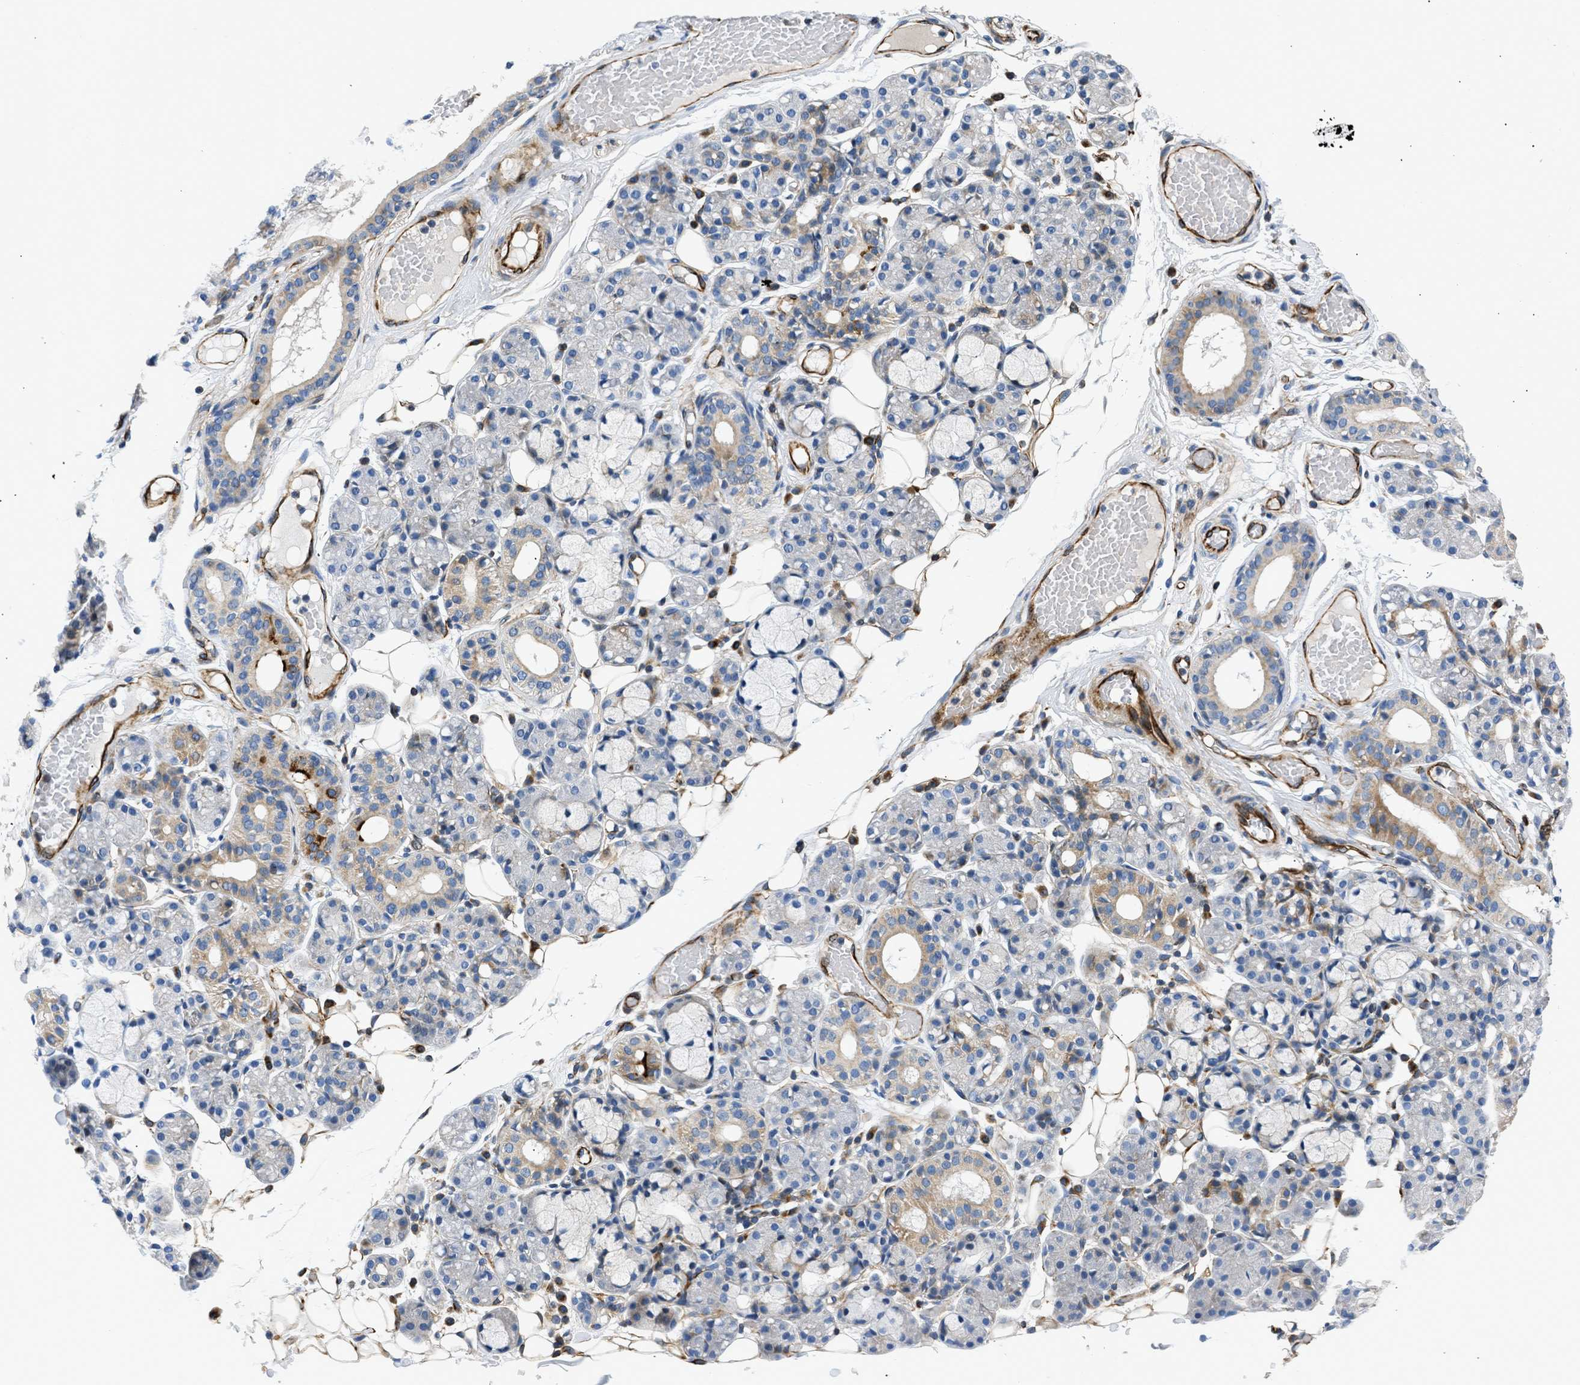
{"staining": {"intensity": "strong", "quantity": "25%-75%", "location": "cytoplasmic/membranous,nuclear"}, "tissue": "salivary gland", "cell_type": "Glandular cells", "image_type": "normal", "snomed": [{"axis": "morphology", "description": "Normal tissue, NOS"}, {"axis": "topography", "description": "Salivary gland"}], "caption": "The micrograph exhibits staining of benign salivary gland, revealing strong cytoplasmic/membranous,nuclear protein positivity (brown color) within glandular cells.", "gene": "ULK4", "patient": {"sex": "male", "age": 63}}